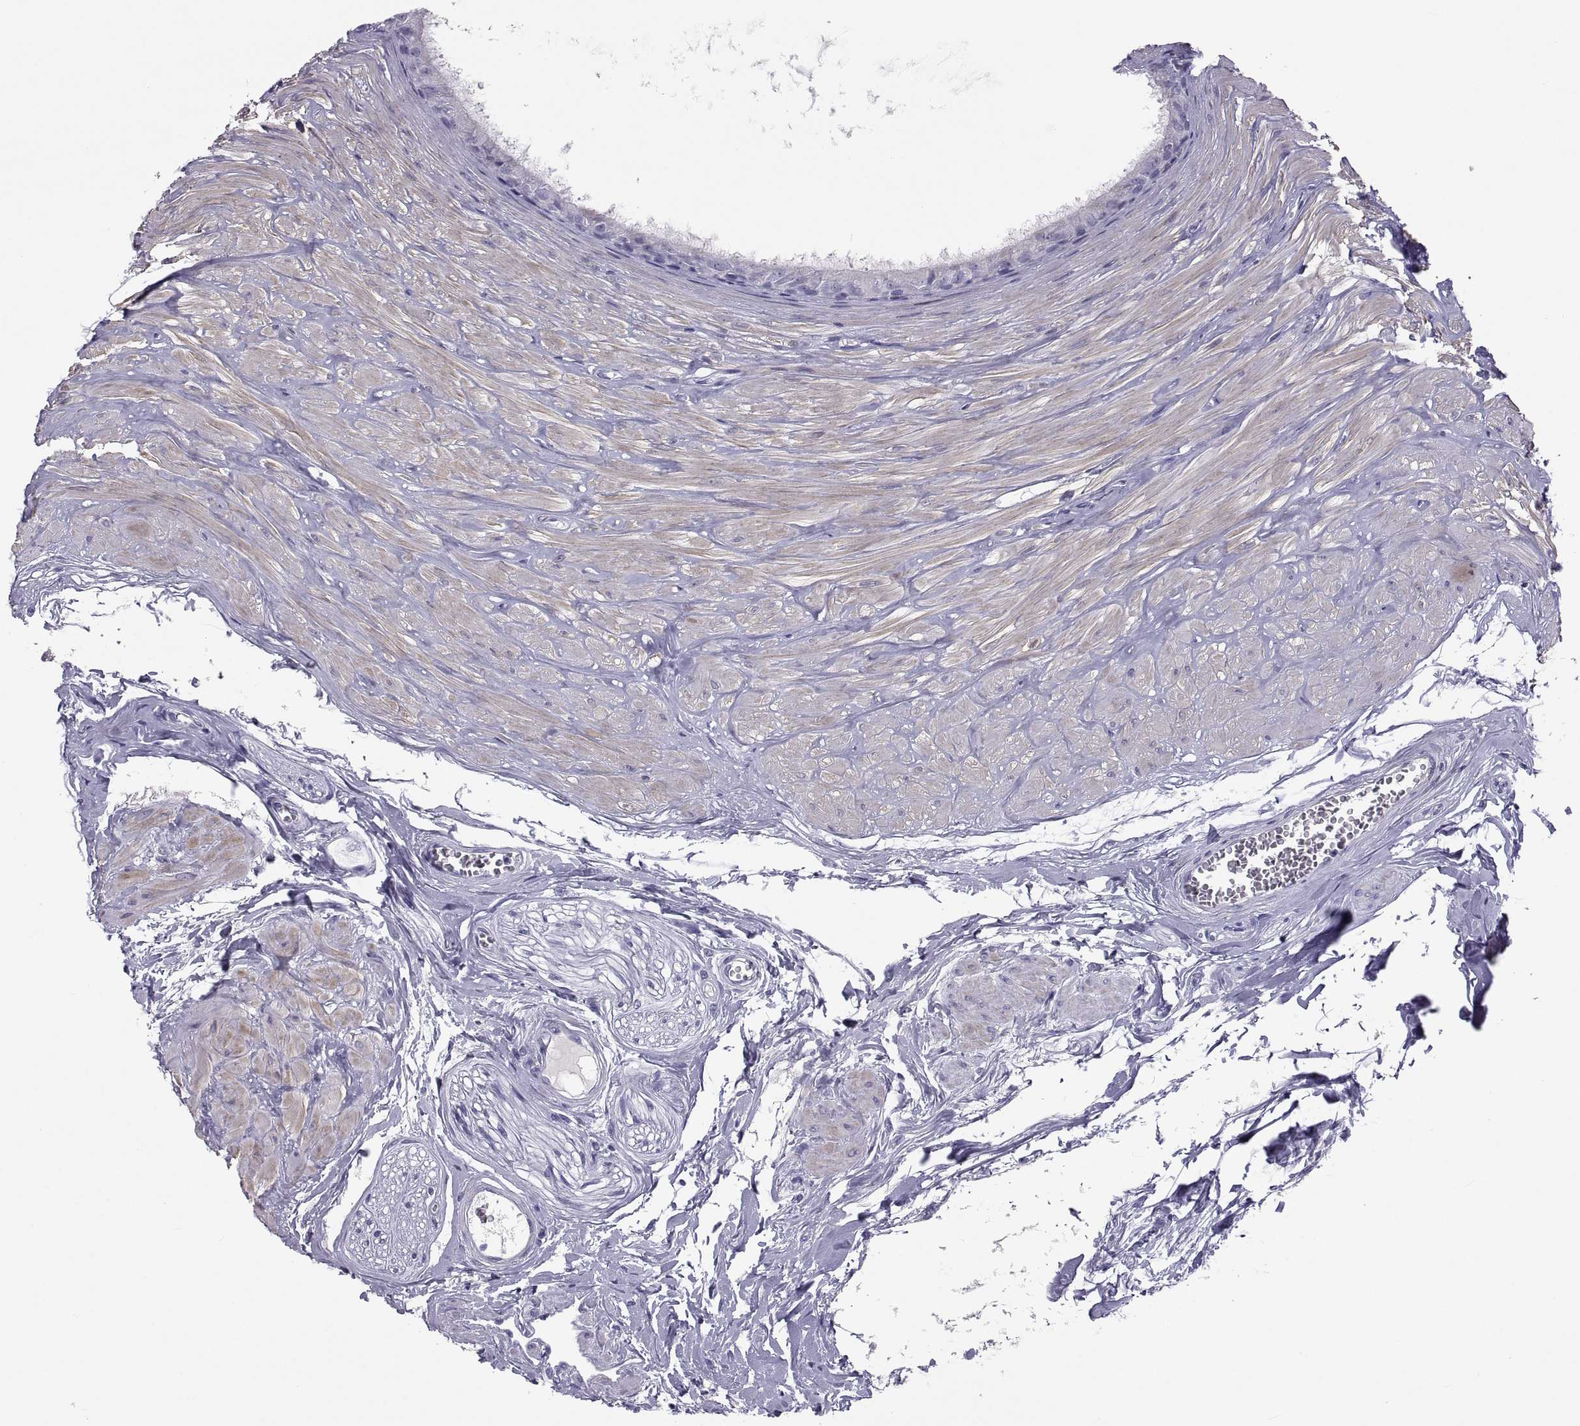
{"staining": {"intensity": "negative", "quantity": "none", "location": "none"}, "tissue": "epididymis", "cell_type": "Glandular cells", "image_type": "normal", "snomed": [{"axis": "morphology", "description": "Normal tissue, NOS"}, {"axis": "topography", "description": "Epididymis"}], "caption": "High magnification brightfield microscopy of benign epididymis stained with DAB (brown) and counterstained with hematoxylin (blue): glandular cells show no significant expression. (DAB (3,3'-diaminobenzidine) immunohistochemistry, high magnification).", "gene": "IGSF1", "patient": {"sex": "male", "age": 37}}